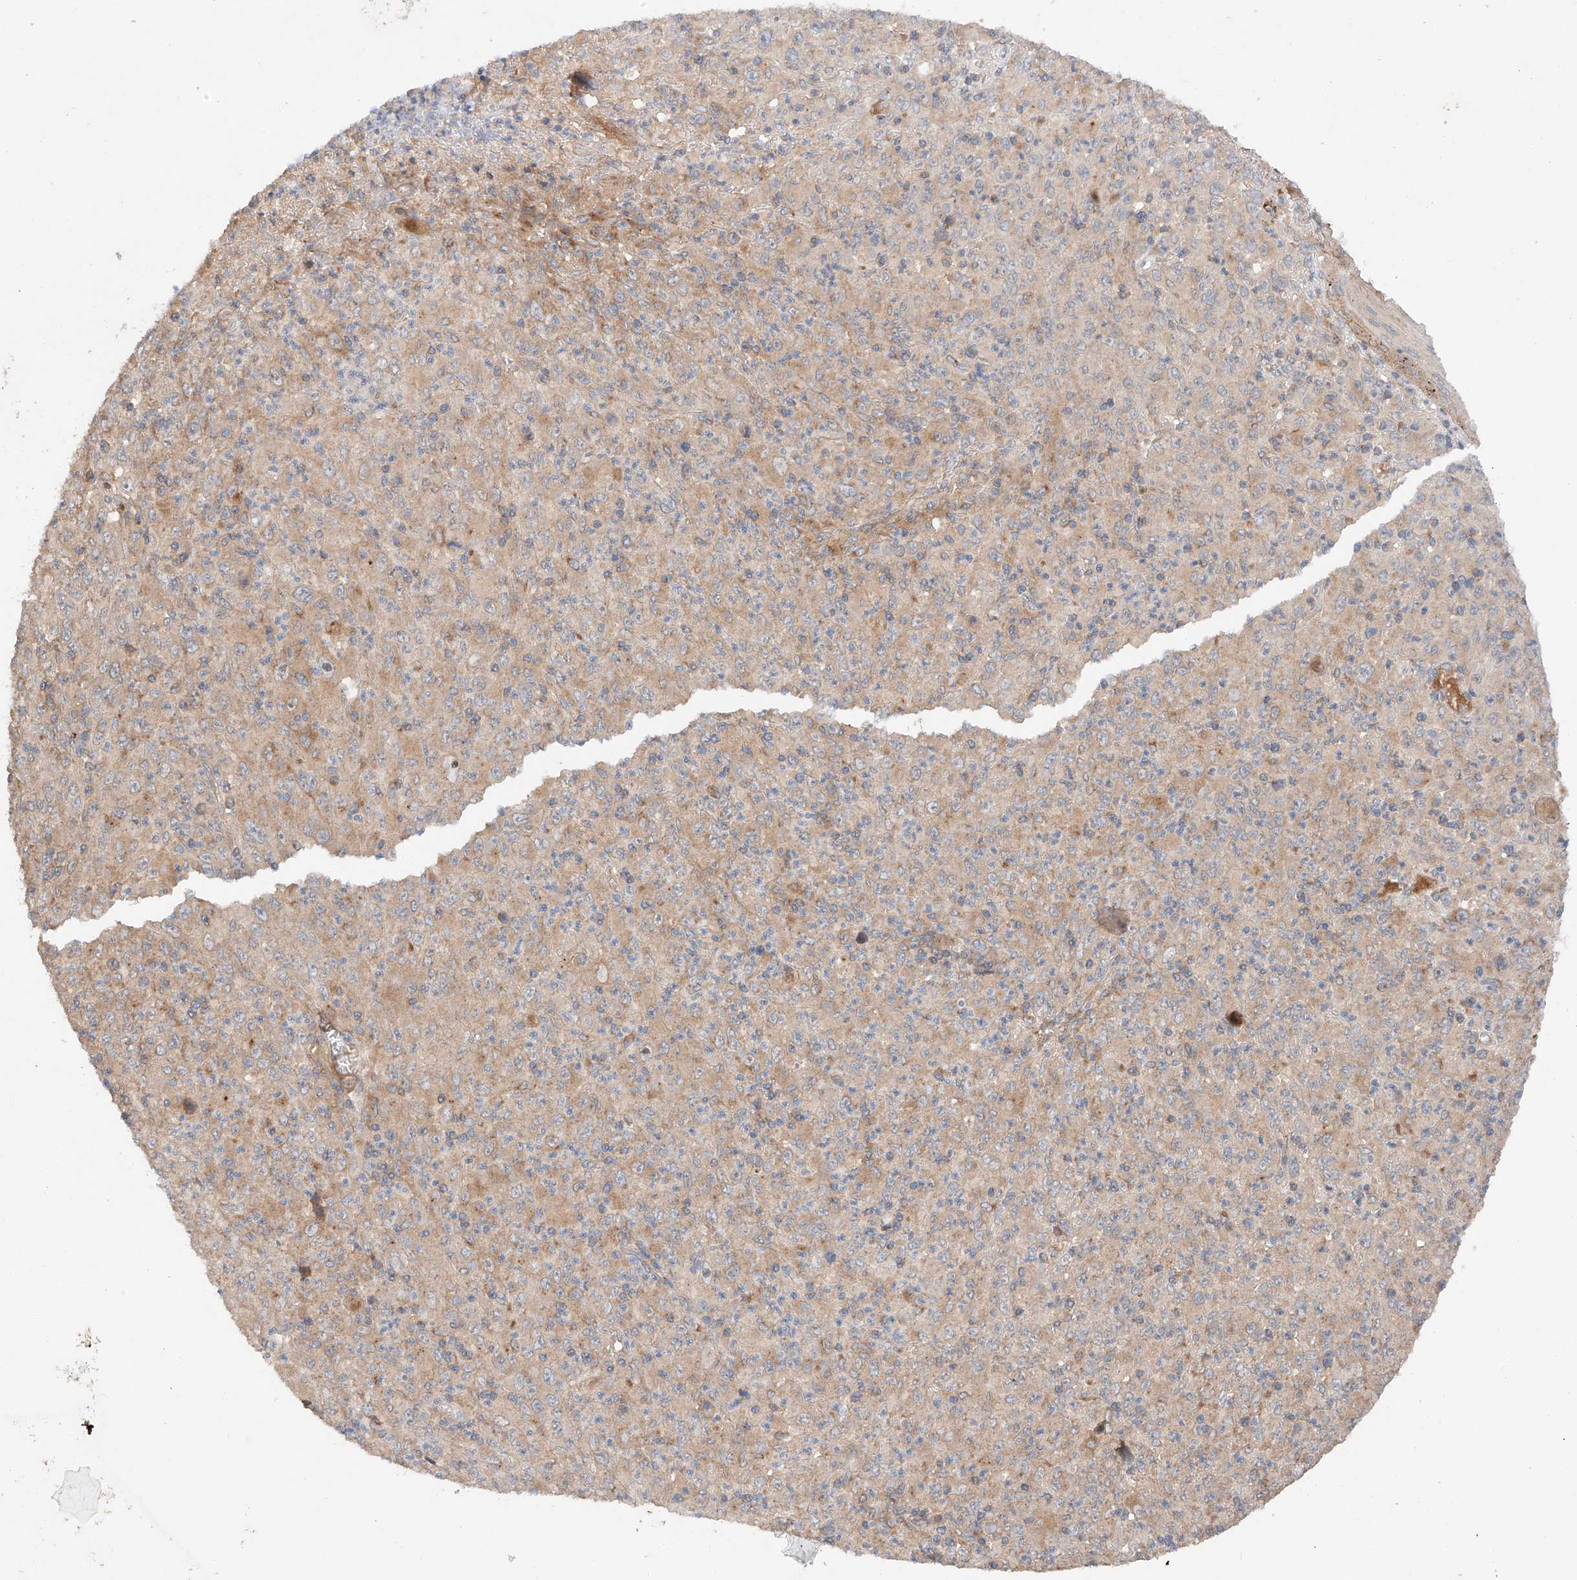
{"staining": {"intensity": "weak", "quantity": ">75%", "location": "cytoplasmic/membranous"}, "tissue": "melanoma", "cell_type": "Tumor cells", "image_type": "cancer", "snomed": [{"axis": "morphology", "description": "Malignant melanoma, Metastatic site"}, {"axis": "topography", "description": "Skin"}], "caption": "Immunohistochemistry photomicrograph of melanoma stained for a protein (brown), which reveals low levels of weak cytoplasmic/membranous expression in approximately >75% of tumor cells.", "gene": "XPNPEP1", "patient": {"sex": "female", "age": 56}}